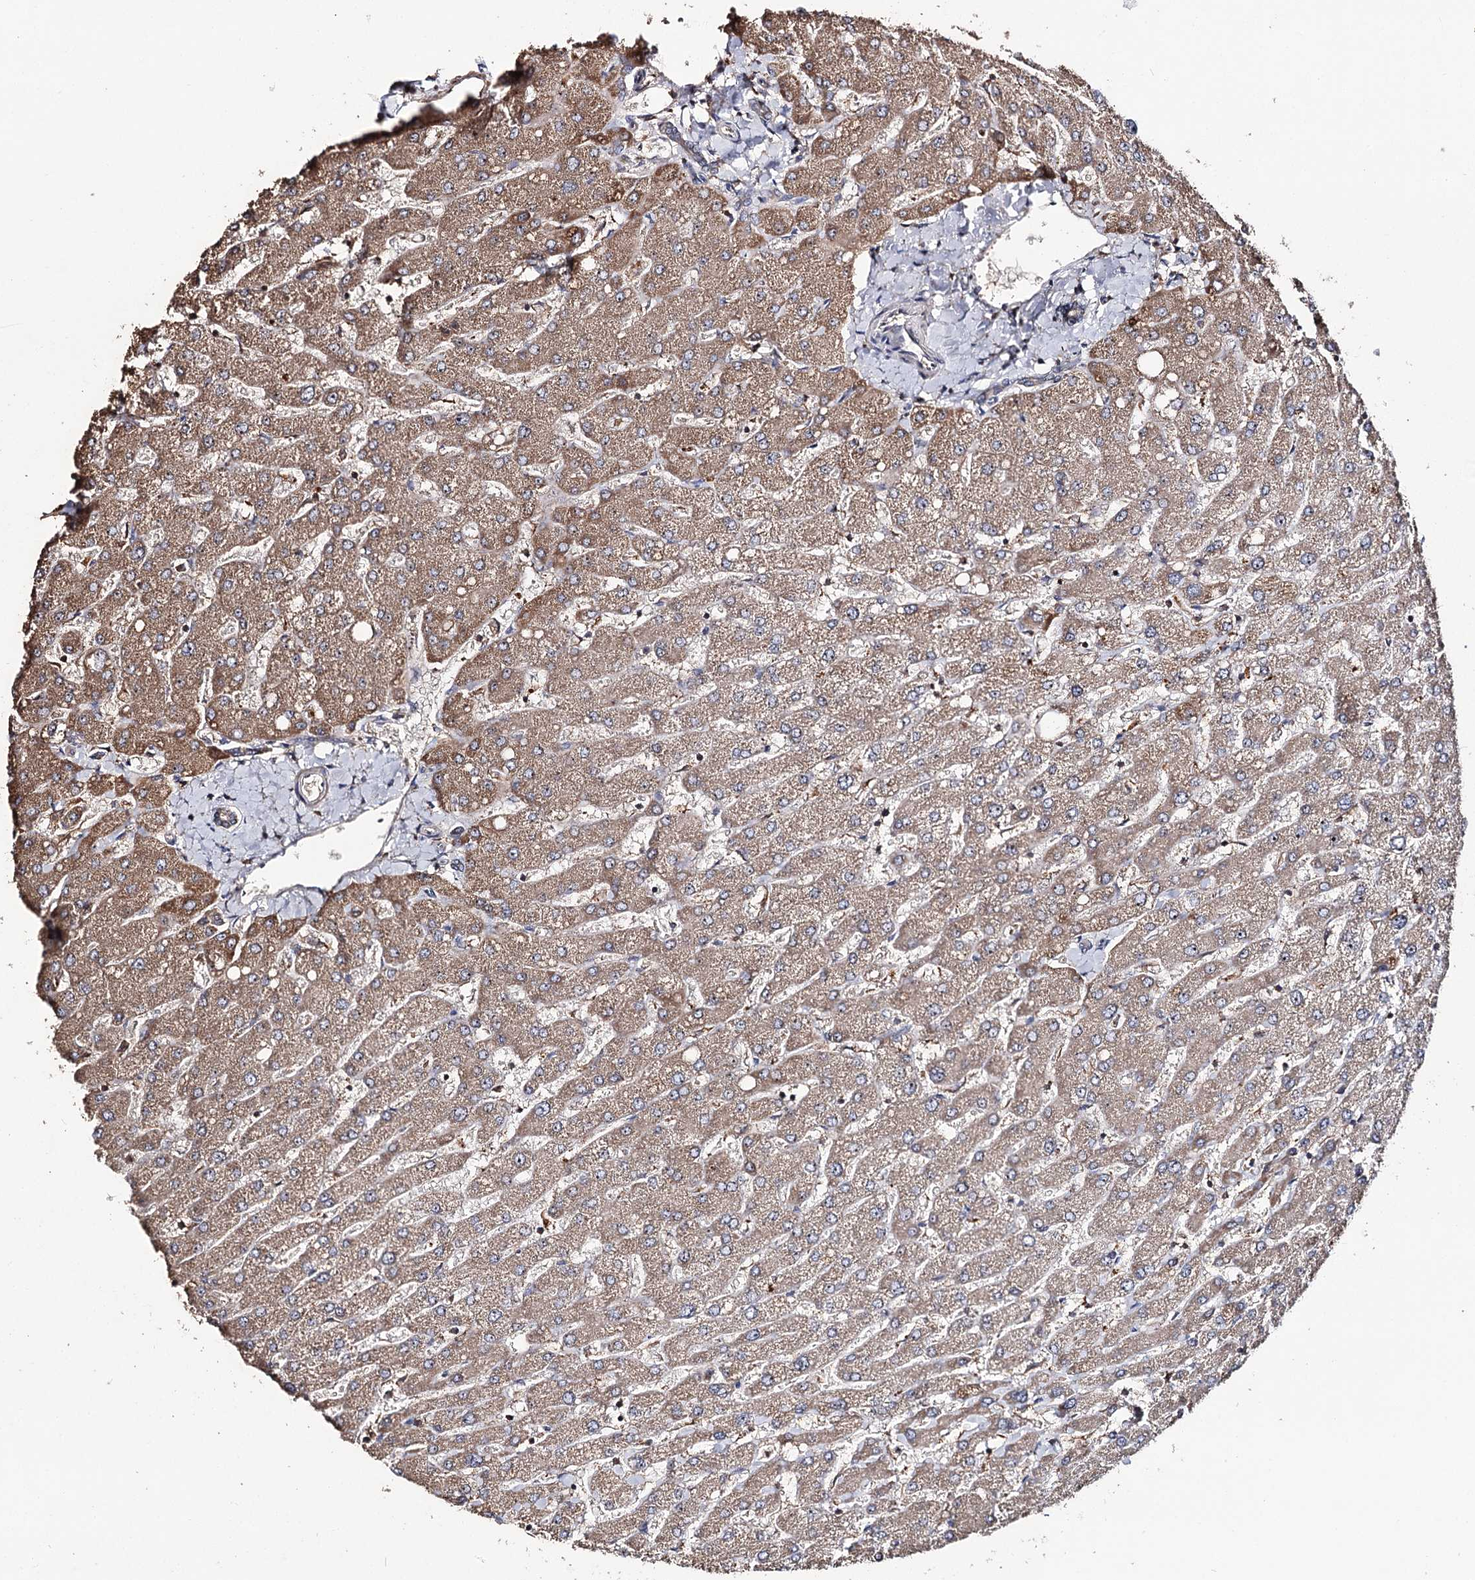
{"staining": {"intensity": "weak", "quantity": ">75%", "location": "cytoplasmic/membranous"}, "tissue": "liver", "cell_type": "Cholangiocytes", "image_type": "normal", "snomed": [{"axis": "morphology", "description": "Normal tissue, NOS"}, {"axis": "topography", "description": "Liver"}], "caption": "Brown immunohistochemical staining in normal human liver shows weak cytoplasmic/membranous expression in approximately >75% of cholangiocytes.", "gene": "FAM53B", "patient": {"sex": "male", "age": 55}}